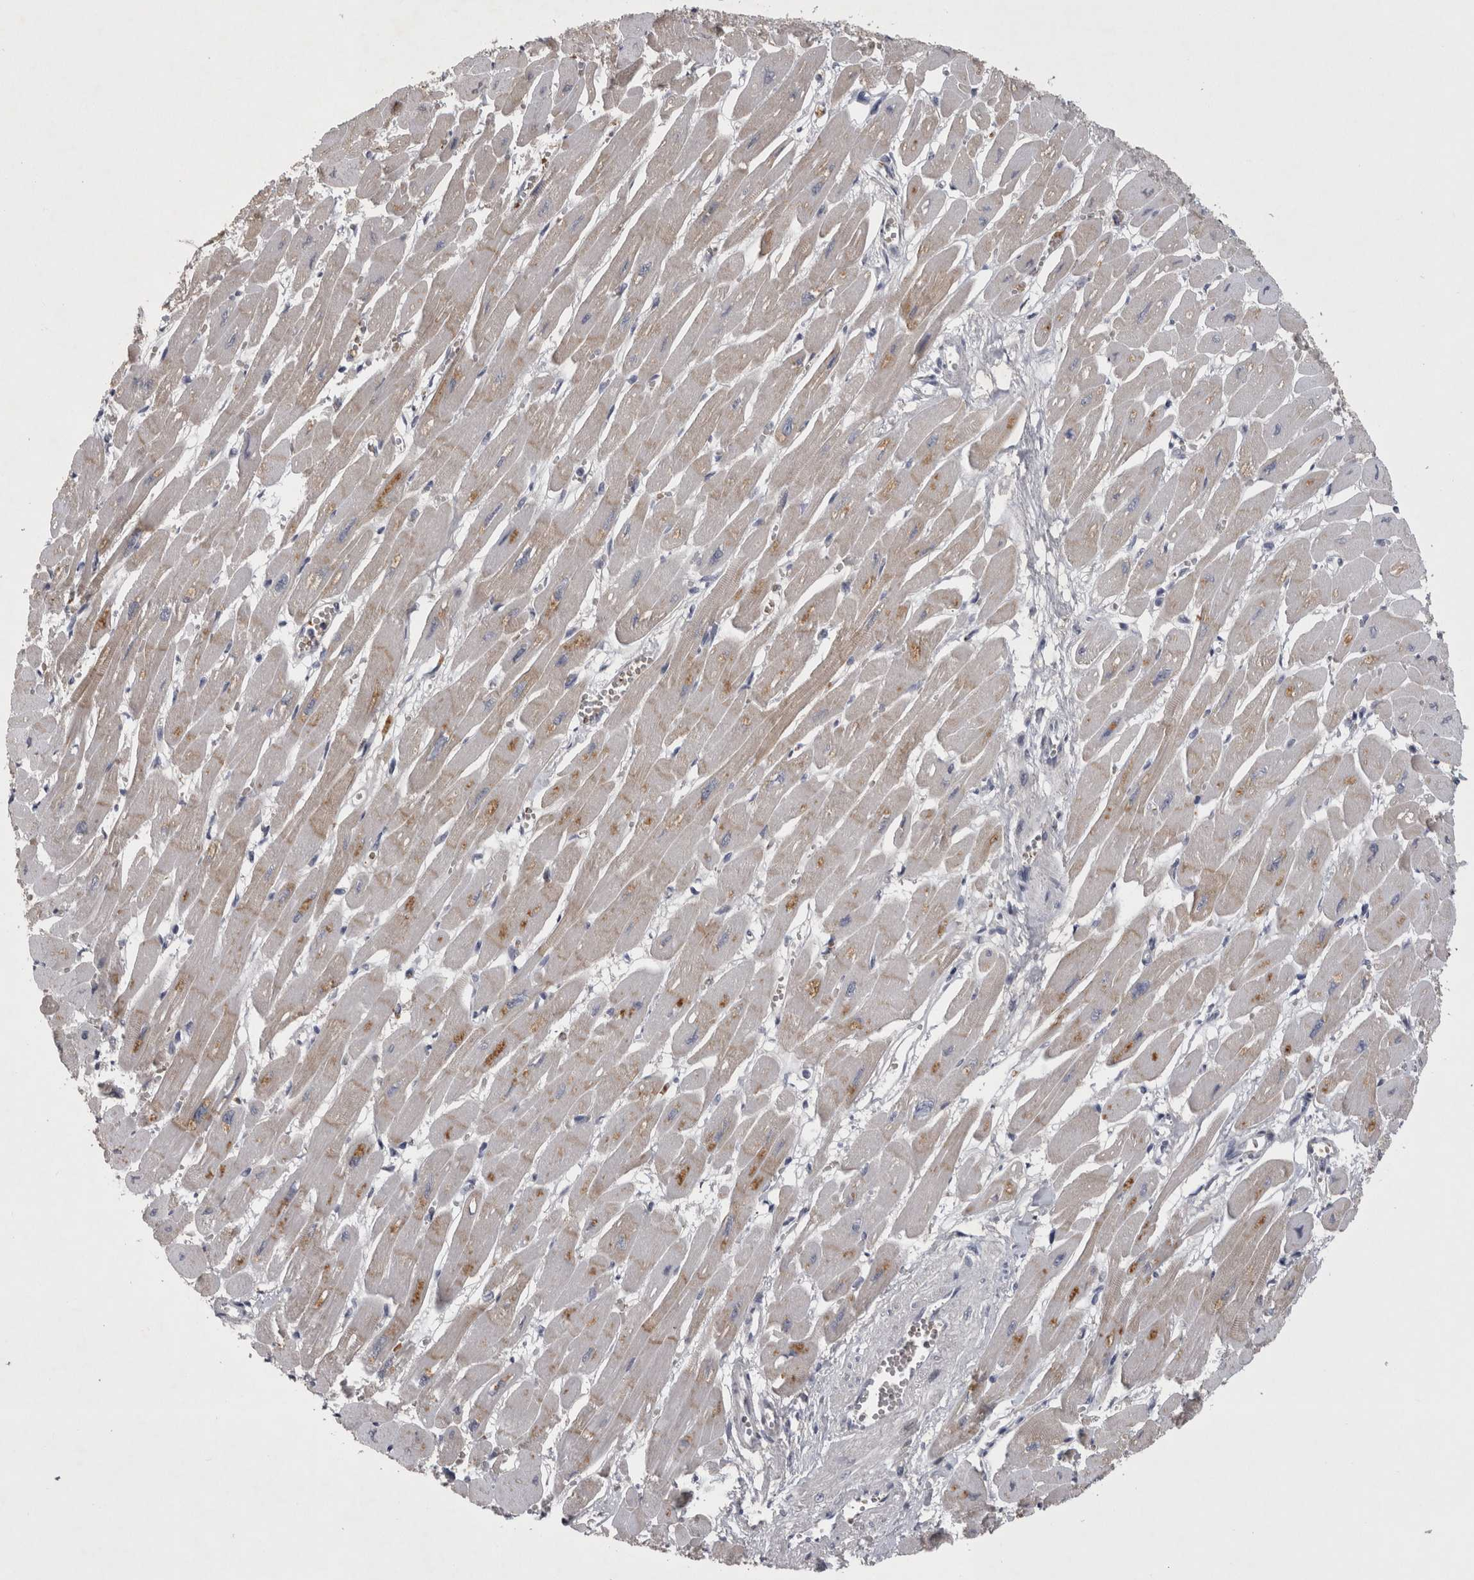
{"staining": {"intensity": "moderate", "quantity": "25%-75%", "location": "cytoplasmic/membranous"}, "tissue": "heart muscle", "cell_type": "Cardiomyocytes", "image_type": "normal", "snomed": [{"axis": "morphology", "description": "Normal tissue, NOS"}, {"axis": "topography", "description": "Heart"}], "caption": "Immunohistochemistry (IHC) (DAB (3,3'-diaminobenzidine)) staining of normal heart muscle exhibits moderate cytoplasmic/membranous protein expression in approximately 25%-75% of cardiomyocytes.", "gene": "IFI44", "patient": {"sex": "female", "age": 54}}